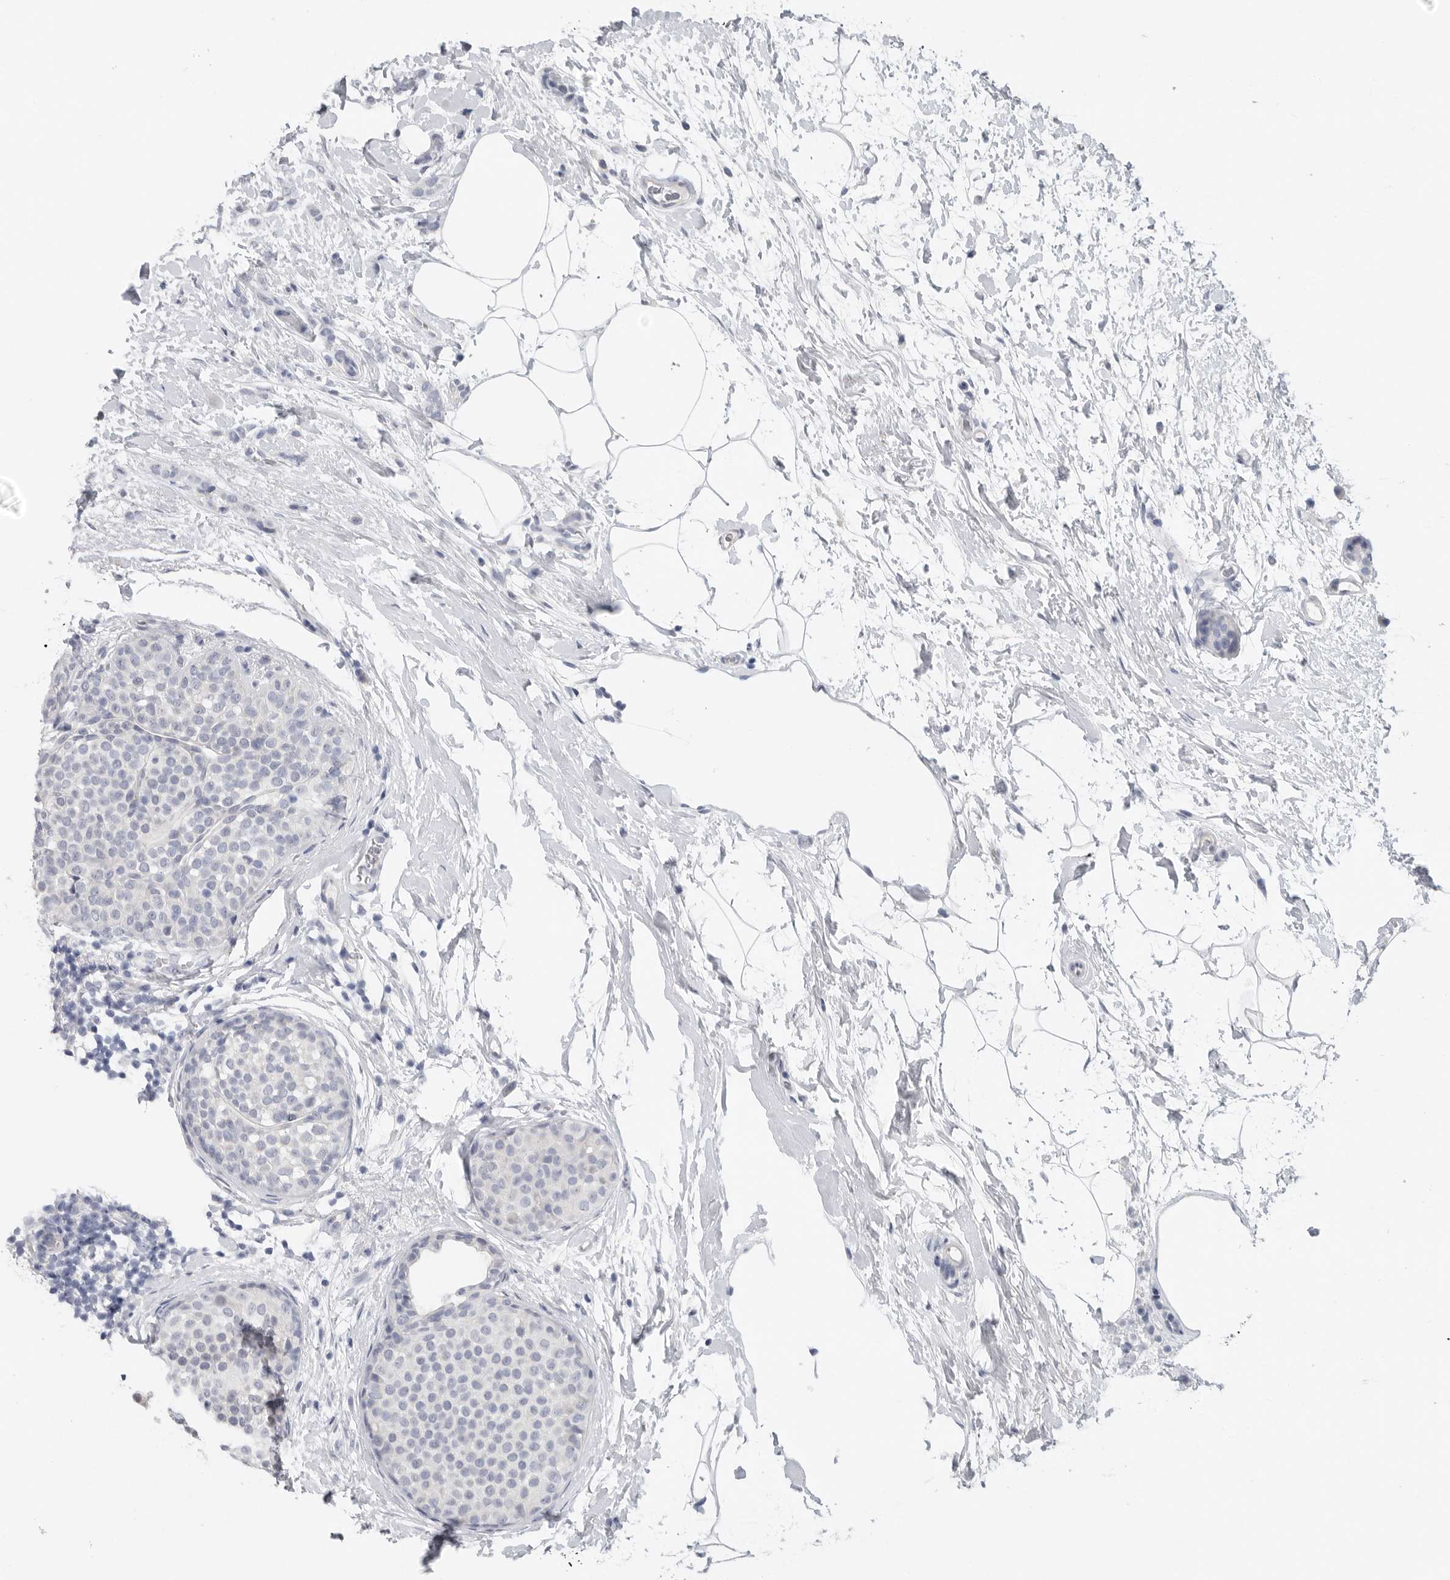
{"staining": {"intensity": "negative", "quantity": "none", "location": "none"}, "tissue": "breast cancer", "cell_type": "Tumor cells", "image_type": "cancer", "snomed": [{"axis": "morphology", "description": "Lobular carcinoma, in situ"}, {"axis": "morphology", "description": "Lobular carcinoma"}, {"axis": "topography", "description": "Breast"}], "caption": "This micrograph is of breast lobular carcinoma in situ stained with immunohistochemistry to label a protein in brown with the nuclei are counter-stained blue. There is no staining in tumor cells. Nuclei are stained in blue.", "gene": "REG4", "patient": {"sex": "female", "age": 41}}